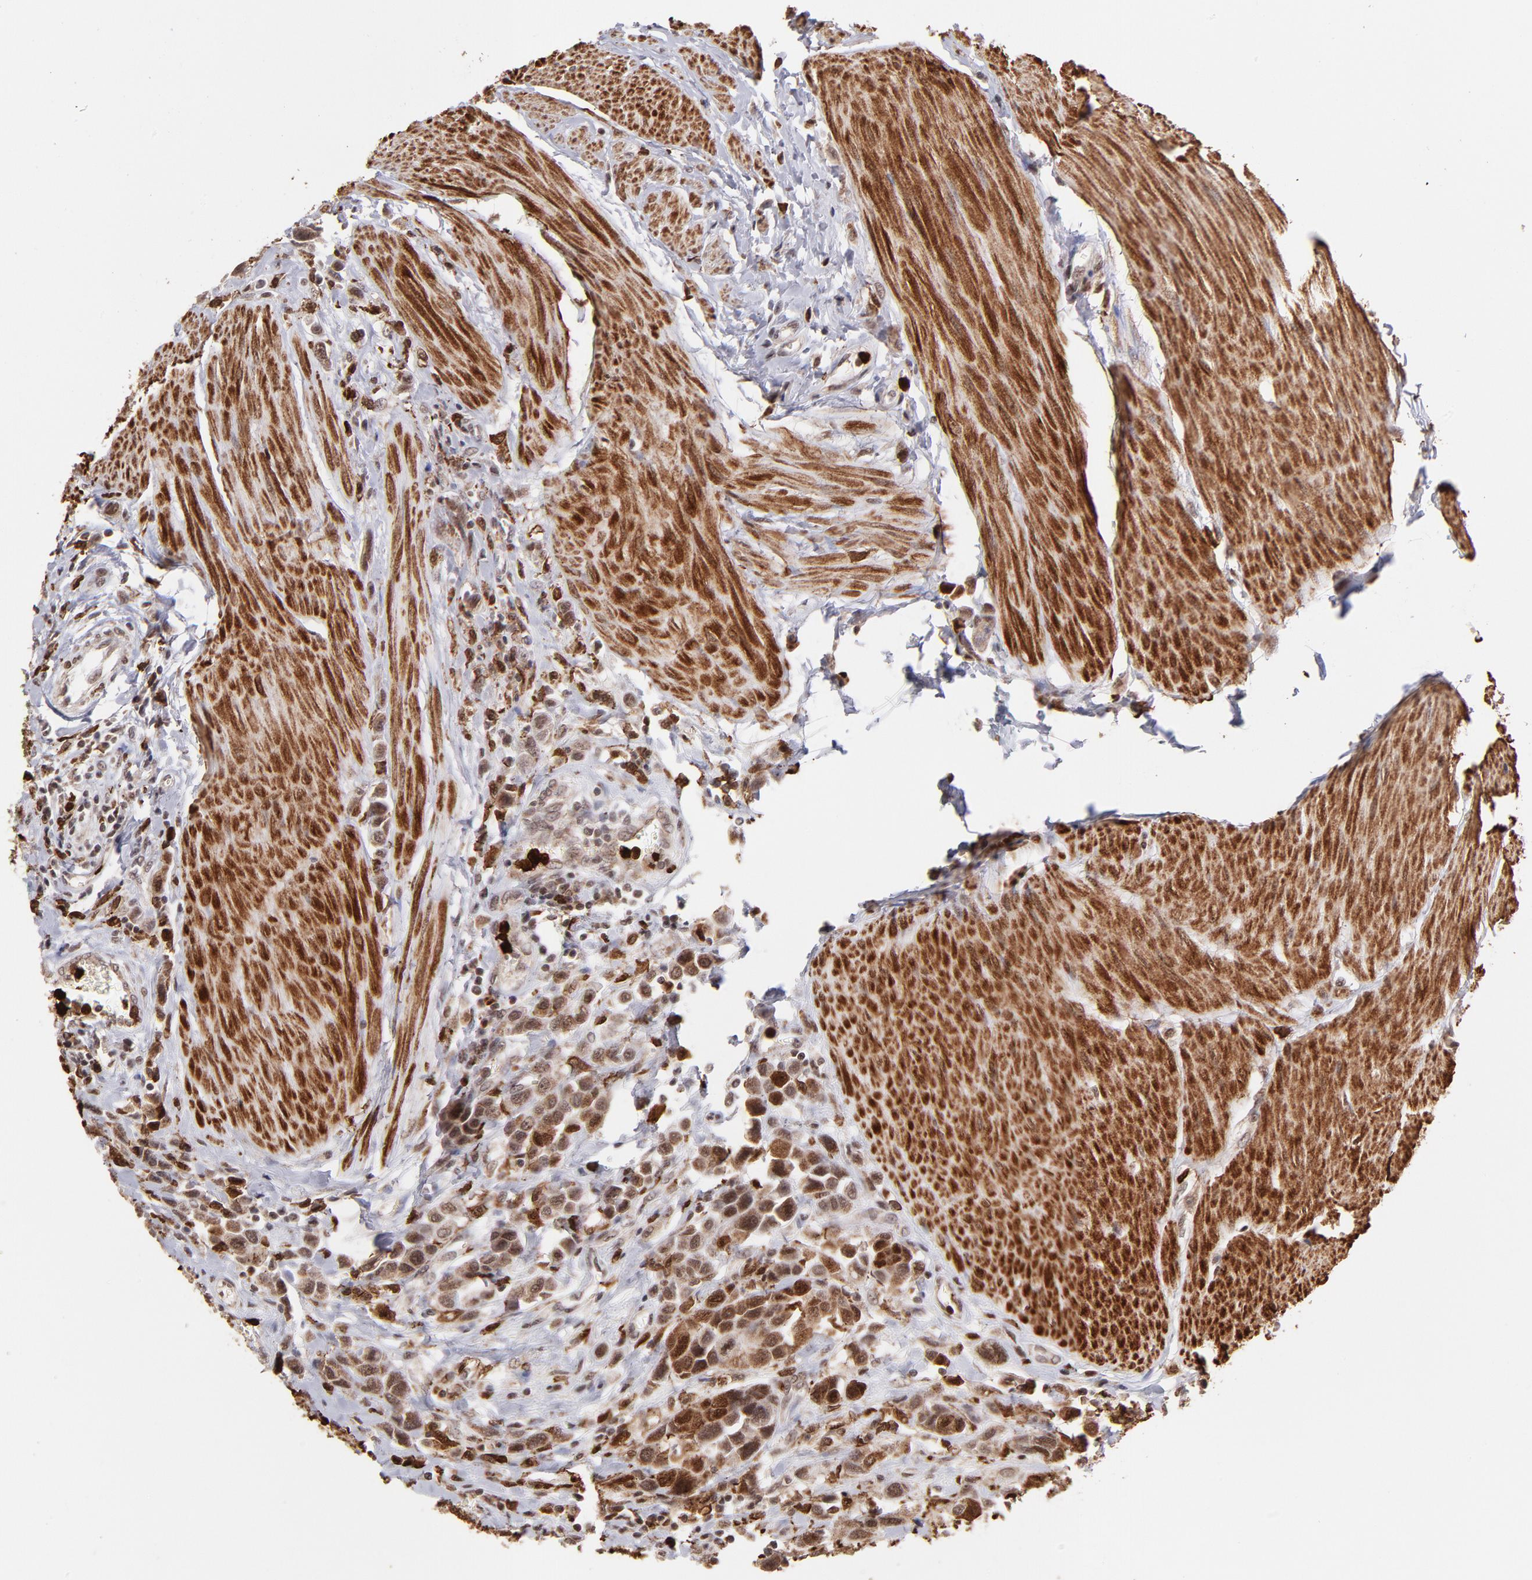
{"staining": {"intensity": "moderate", "quantity": ">75%", "location": "cytoplasmic/membranous,nuclear"}, "tissue": "urothelial cancer", "cell_type": "Tumor cells", "image_type": "cancer", "snomed": [{"axis": "morphology", "description": "Urothelial carcinoma, High grade"}, {"axis": "topography", "description": "Urinary bladder"}], "caption": "Moderate cytoplasmic/membranous and nuclear positivity for a protein is identified in about >75% of tumor cells of urothelial cancer using immunohistochemistry (IHC).", "gene": "ZFX", "patient": {"sex": "male", "age": 50}}